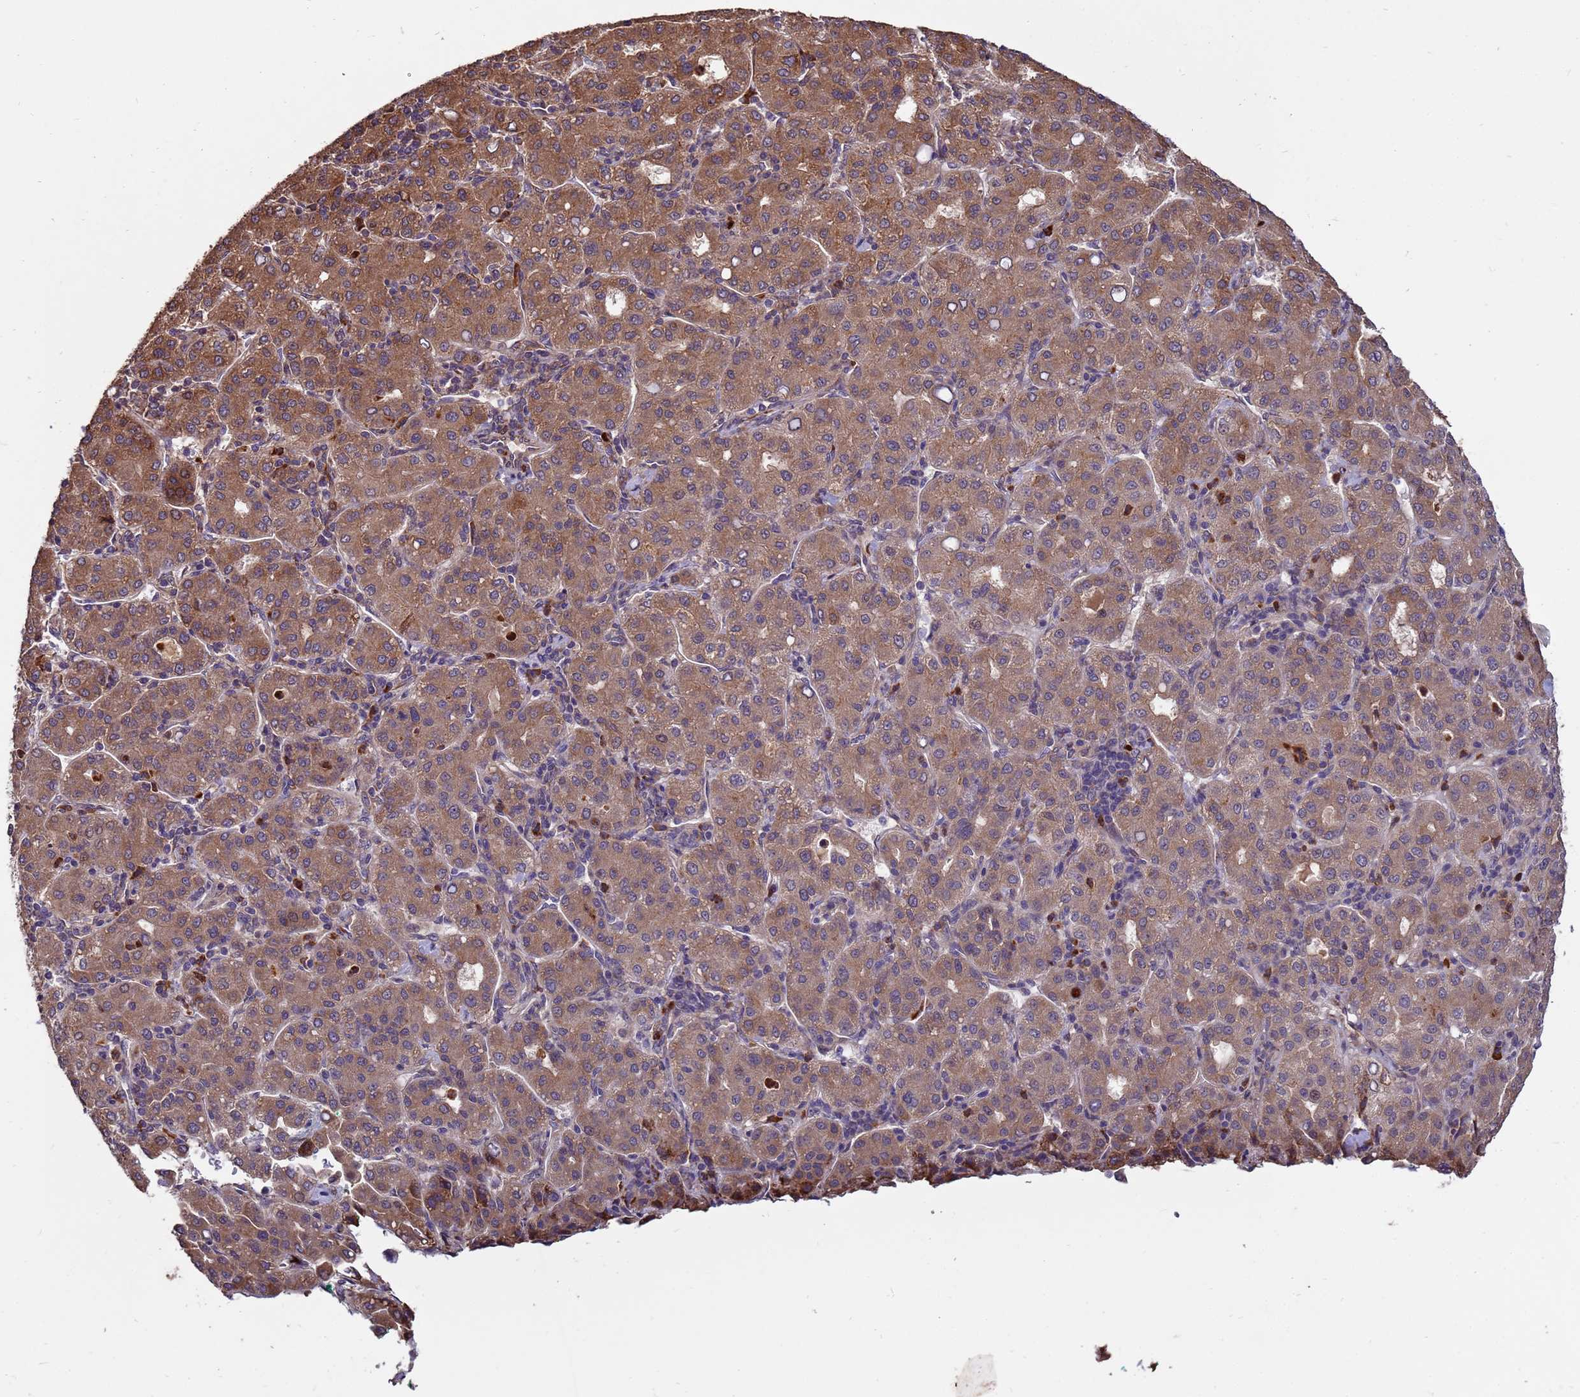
{"staining": {"intensity": "moderate", "quantity": ">75%", "location": "cytoplasmic/membranous"}, "tissue": "liver cancer", "cell_type": "Tumor cells", "image_type": "cancer", "snomed": [{"axis": "morphology", "description": "Carcinoma, Hepatocellular, NOS"}, {"axis": "topography", "description": "Liver"}], "caption": "A histopathology image showing moderate cytoplasmic/membranous staining in approximately >75% of tumor cells in liver cancer (hepatocellular carcinoma), as visualized by brown immunohistochemical staining.", "gene": "ZNF619", "patient": {"sex": "male", "age": 65}}